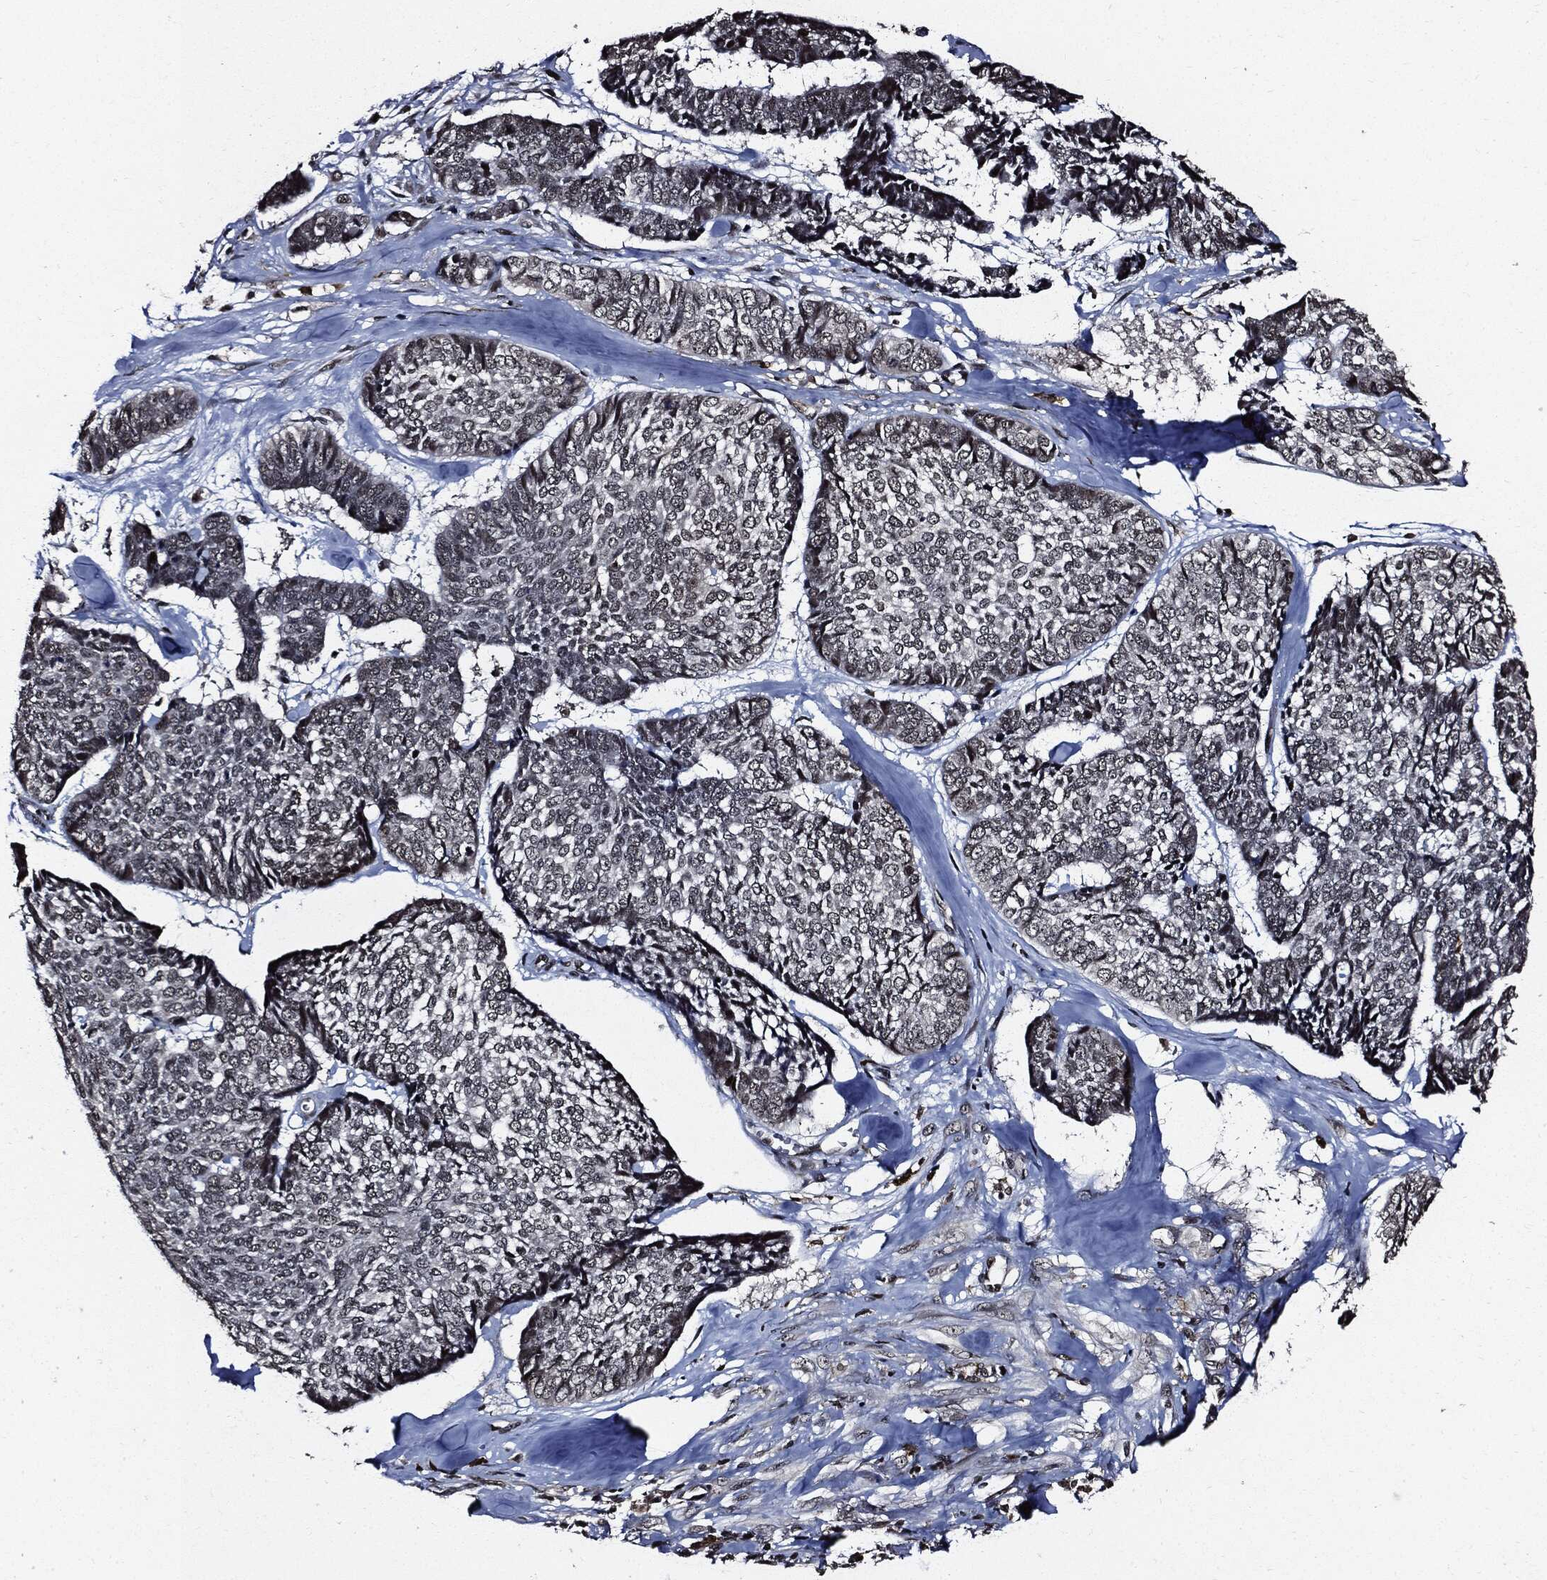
{"staining": {"intensity": "negative", "quantity": "none", "location": "none"}, "tissue": "skin cancer", "cell_type": "Tumor cells", "image_type": "cancer", "snomed": [{"axis": "morphology", "description": "Basal cell carcinoma"}, {"axis": "topography", "description": "Skin"}], "caption": "Skin basal cell carcinoma was stained to show a protein in brown. There is no significant staining in tumor cells. (DAB (3,3'-diaminobenzidine) IHC visualized using brightfield microscopy, high magnification).", "gene": "SUGT1", "patient": {"sex": "male", "age": 86}}